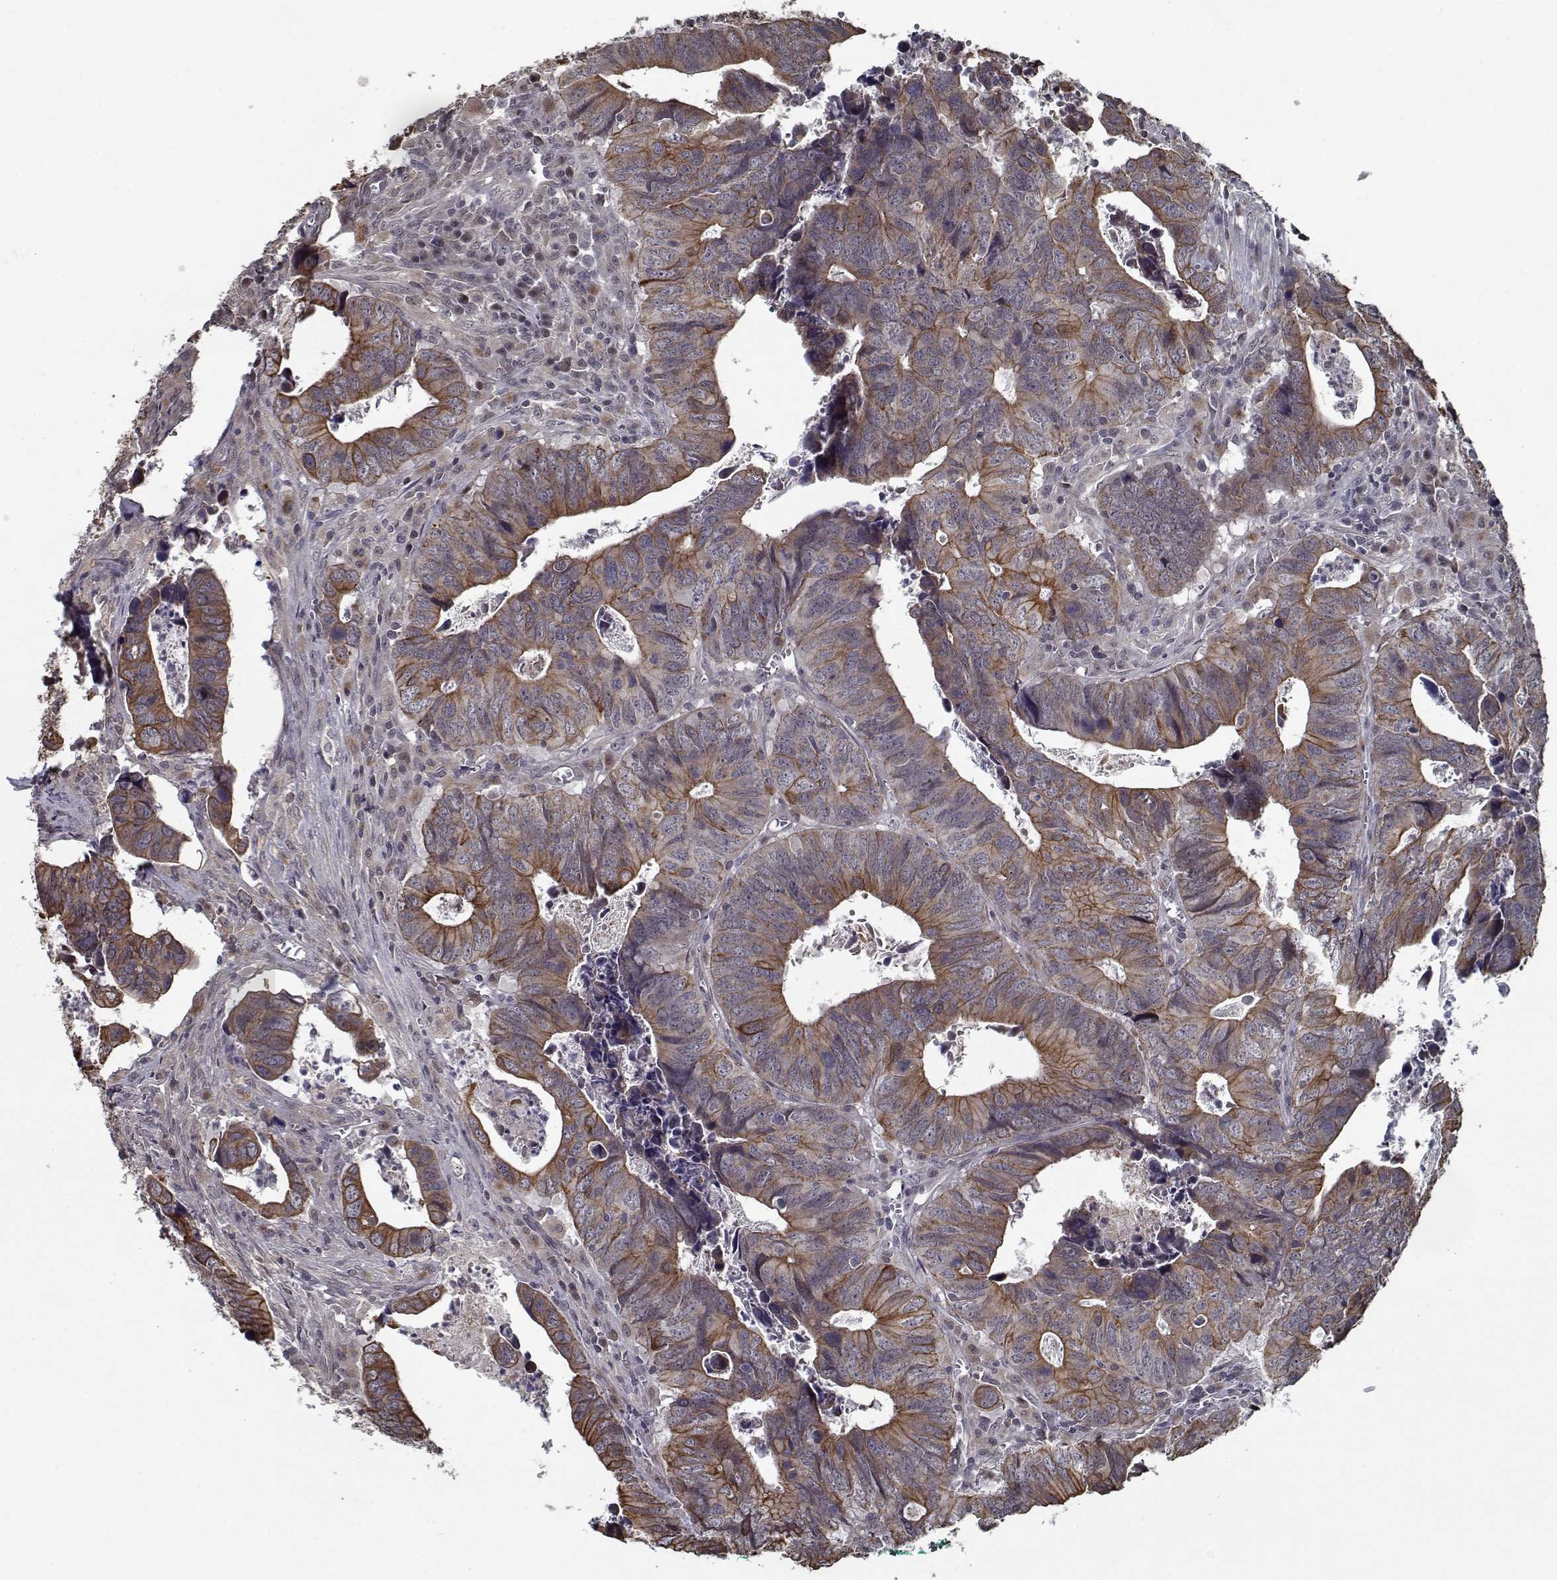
{"staining": {"intensity": "moderate", "quantity": "25%-75%", "location": "cytoplasmic/membranous"}, "tissue": "colorectal cancer", "cell_type": "Tumor cells", "image_type": "cancer", "snomed": [{"axis": "morphology", "description": "Adenocarcinoma, NOS"}, {"axis": "topography", "description": "Colon"}], "caption": "Immunohistochemical staining of adenocarcinoma (colorectal) shows medium levels of moderate cytoplasmic/membranous staining in approximately 25%-75% of tumor cells. Nuclei are stained in blue.", "gene": "NLK", "patient": {"sex": "female", "age": 82}}